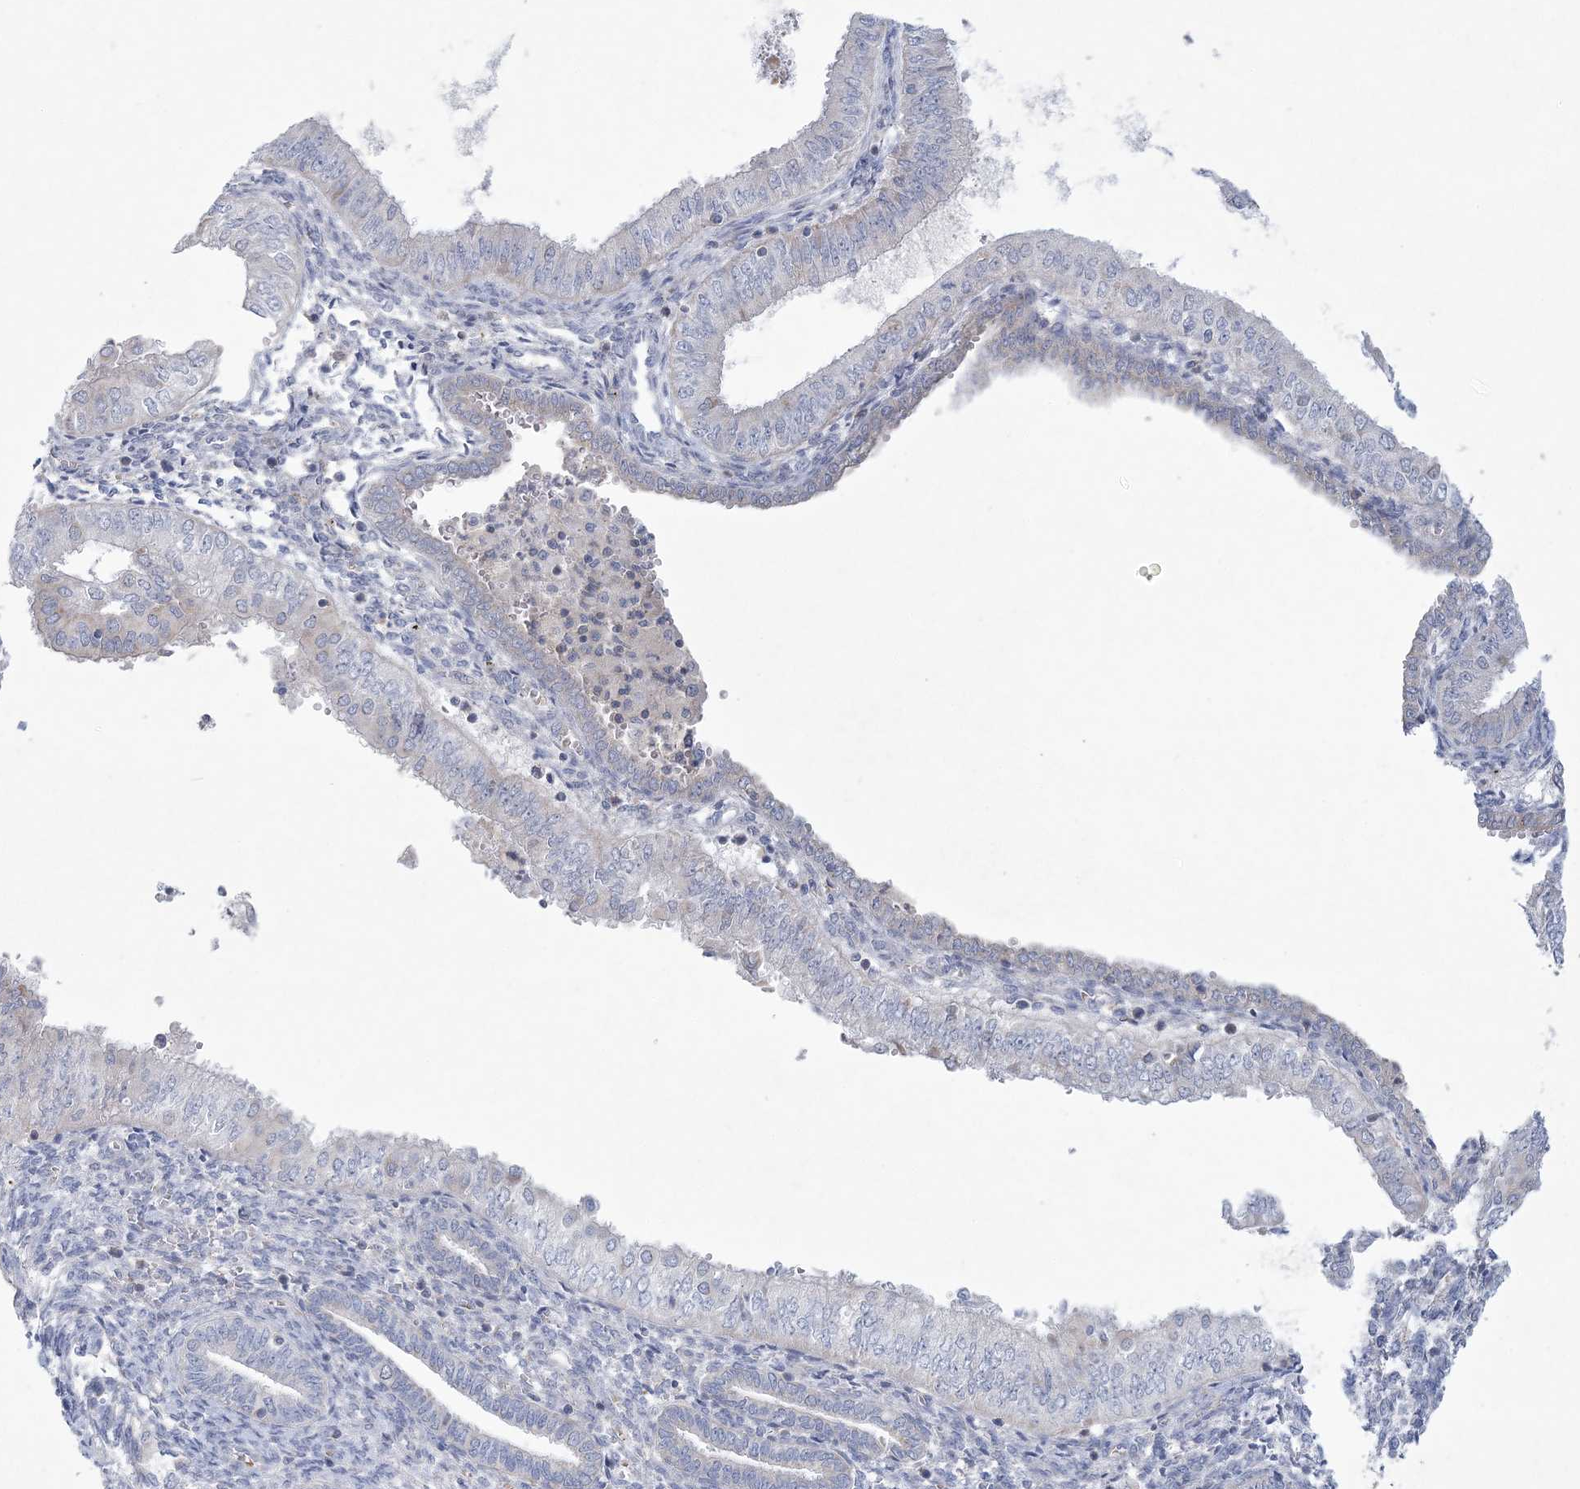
{"staining": {"intensity": "negative", "quantity": "none", "location": "none"}, "tissue": "endometrial cancer", "cell_type": "Tumor cells", "image_type": "cancer", "snomed": [{"axis": "morphology", "description": "Normal tissue, NOS"}, {"axis": "morphology", "description": "Adenocarcinoma, NOS"}, {"axis": "topography", "description": "Endometrium"}], "caption": "Tumor cells show no significant expression in endometrial adenocarcinoma. (DAB immunohistochemistry, high magnification).", "gene": "NIPAL1", "patient": {"sex": "female", "age": 53}}